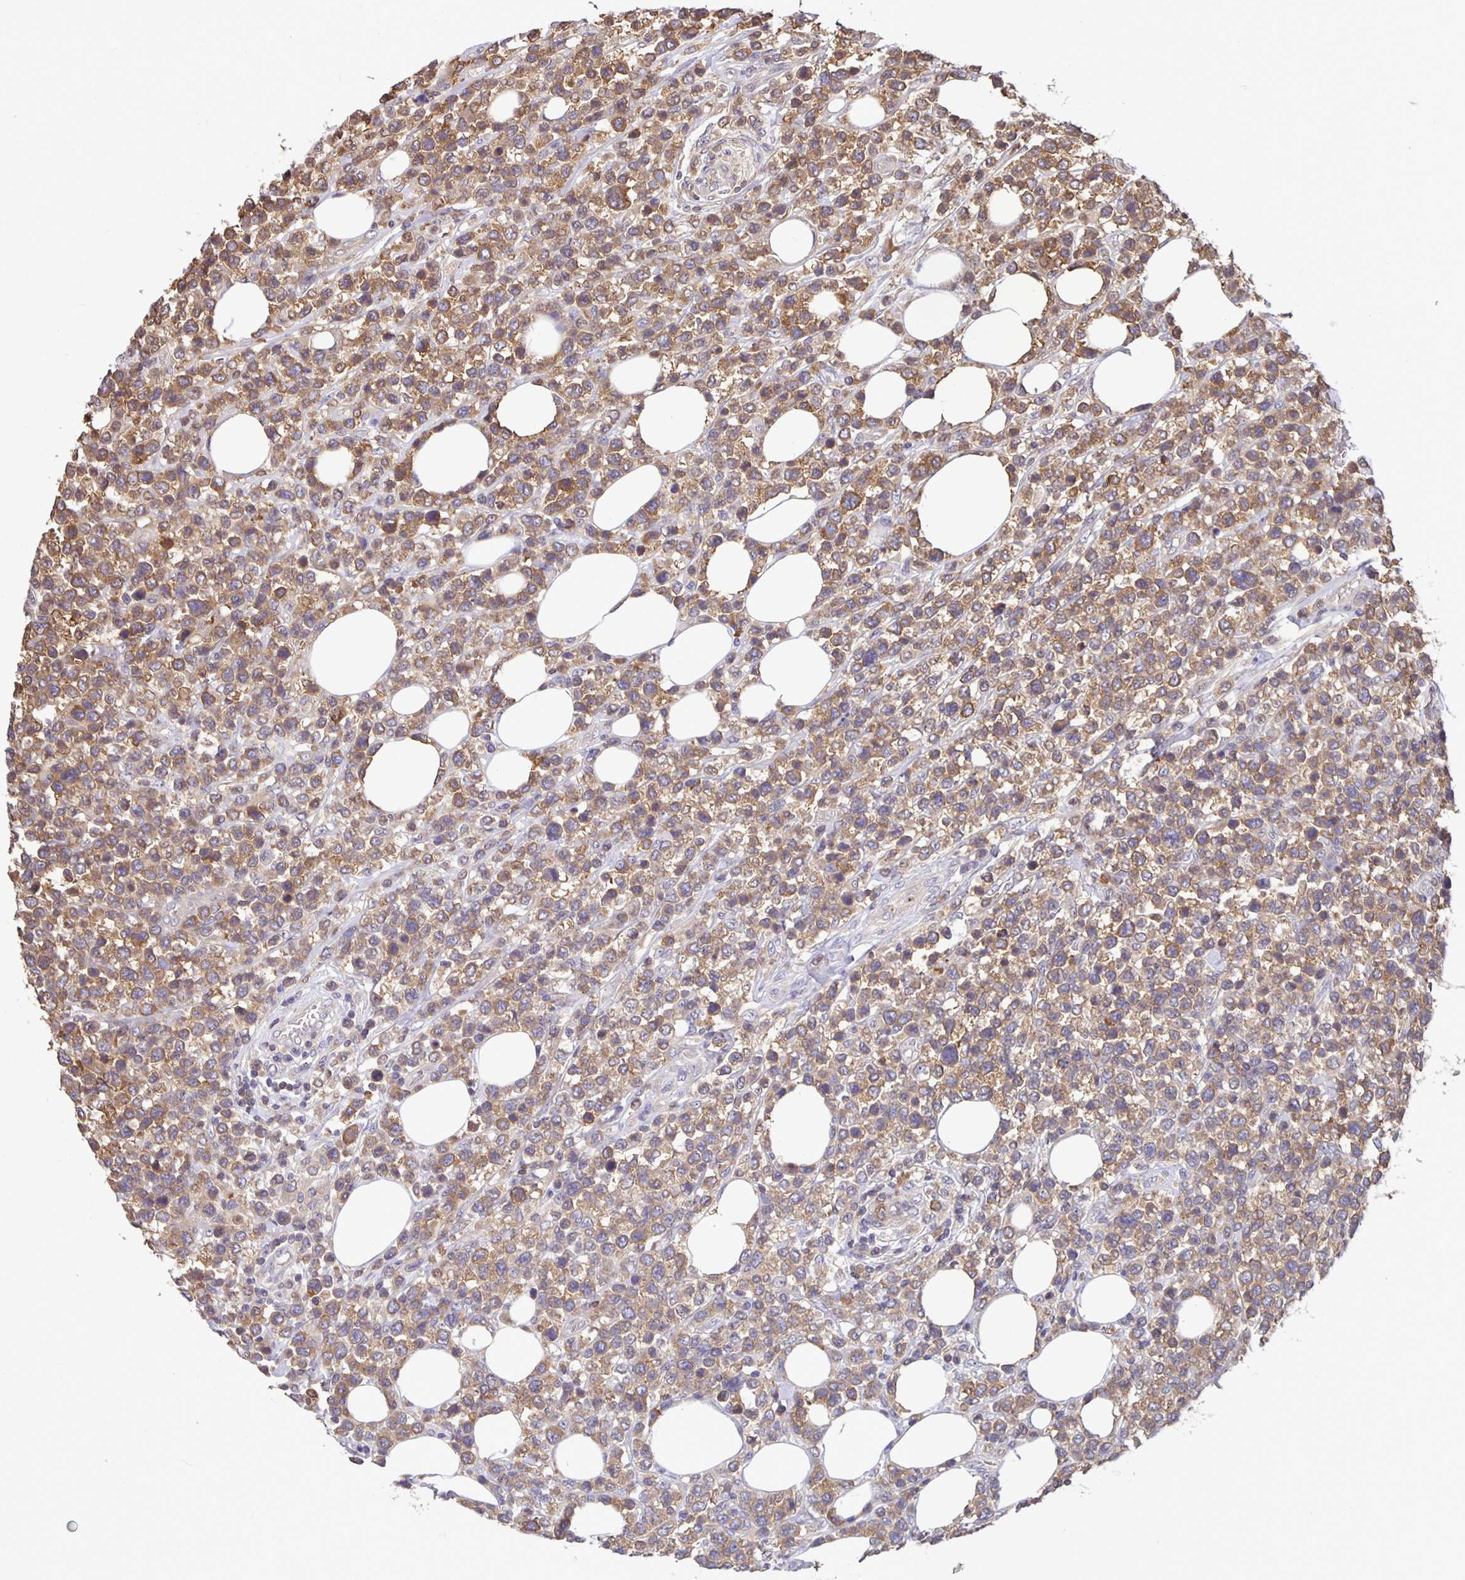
{"staining": {"intensity": "moderate", "quantity": ">75%", "location": "cytoplasmic/membranous"}, "tissue": "lymphoma", "cell_type": "Tumor cells", "image_type": "cancer", "snomed": [{"axis": "morphology", "description": "Malignant lymphoma, non-Hodgkin's type, Low grade"}, {"axis": "topography", "description": "Lymph node"}], "caption": "This photomicrograph demonstrates malignant lymphoma, non-Hodgkin's type (low-grade) stained with immunohistochemistry to label a protein in brown. The cytoplasmic/membranous of tumor cells show moderate positivity for the protein. Nuclei are counter-stained blue.", "gene": "FEM1C", "patient": {"sex": "male", "age": 60}}